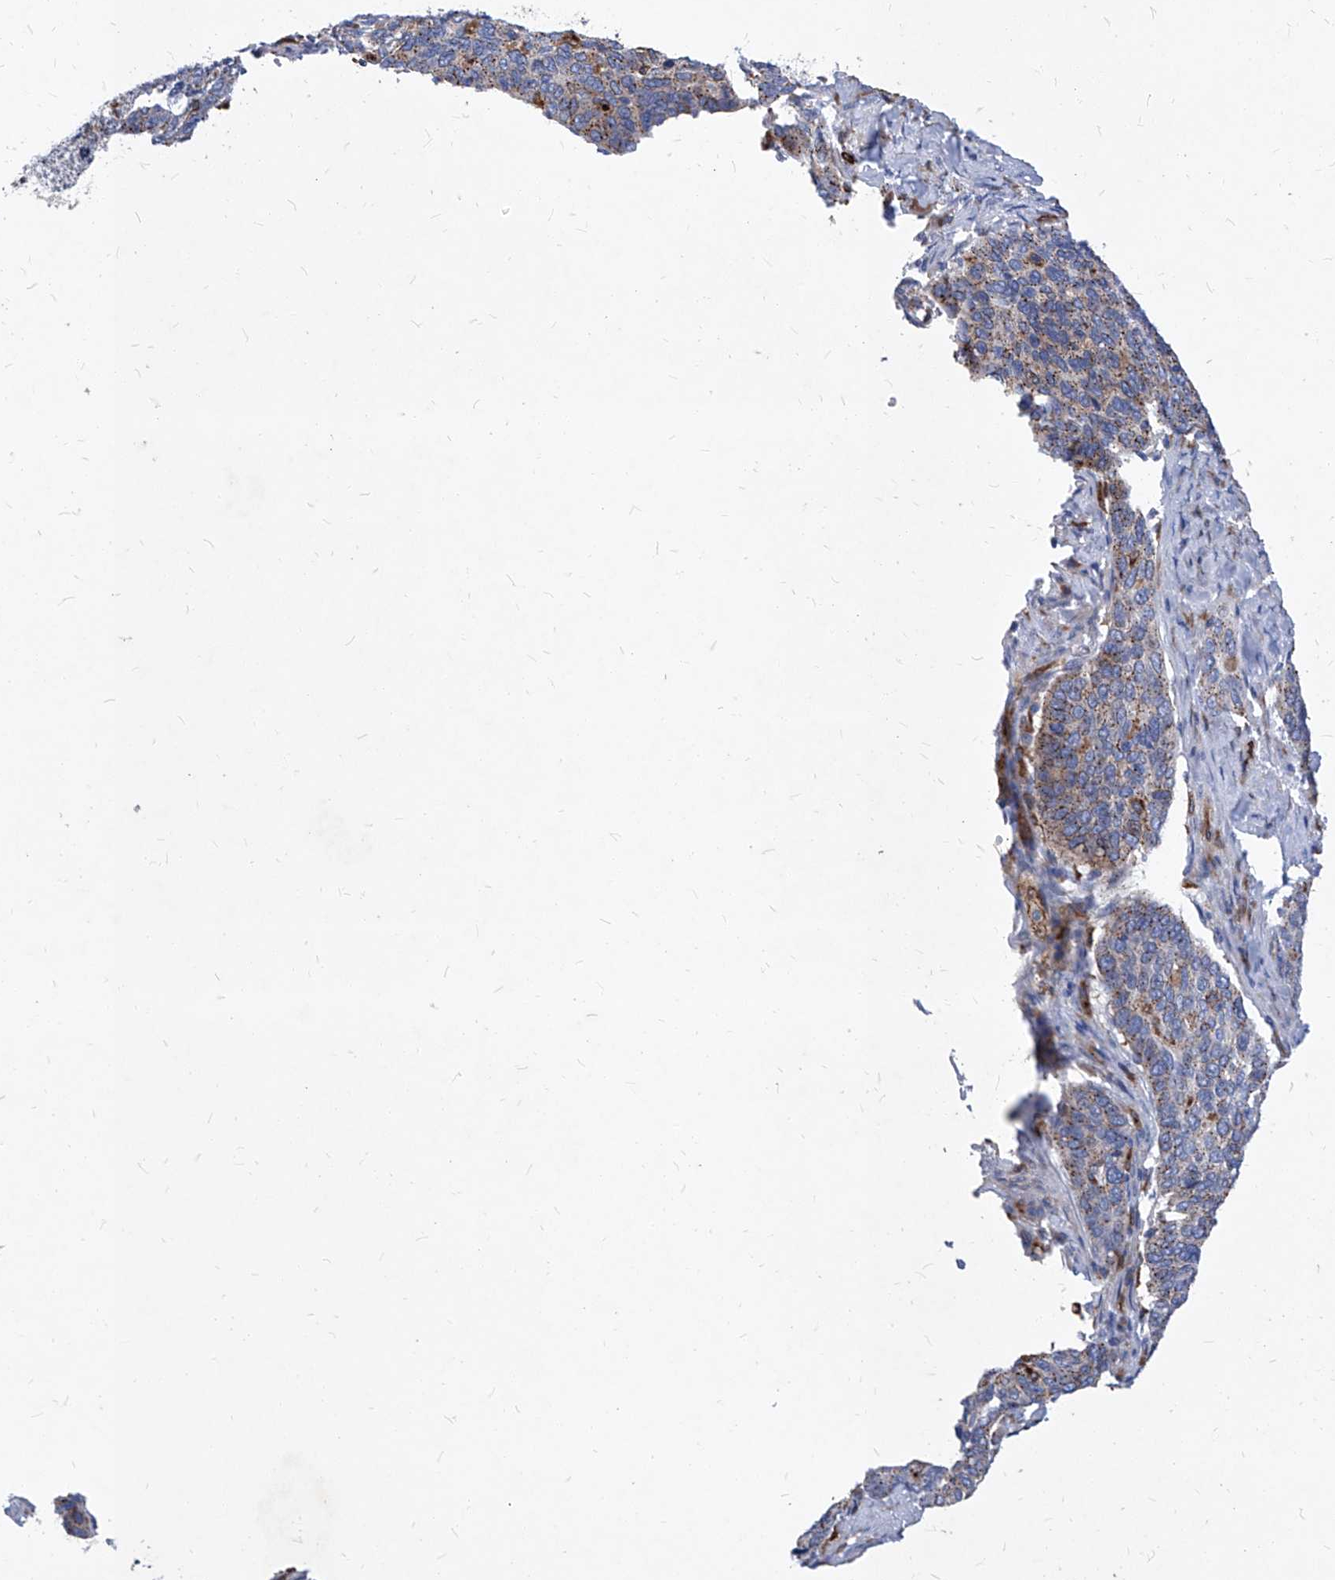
{"staining": {"intensity": "moderate", "quantity": ">75%", "location": "cytoplasmic/membranous"}, "tissue": "cervical cancer", "cell_type": "Tumor cells", "image_type": "cancer", "snomed": [{"axis": "morphology", "description": "Squamous cell carcinoma, NOS"}, {"axis": "topography", "description": "Cervix"}], "caption": "Brown immunohistochemical staining in human cervical cancer shows moderate cytoplasmic/membranous expression in approximately >75% of tumor cells.", "gene": "UBOX5", "patient": {"sex": "female", "age": 60}}